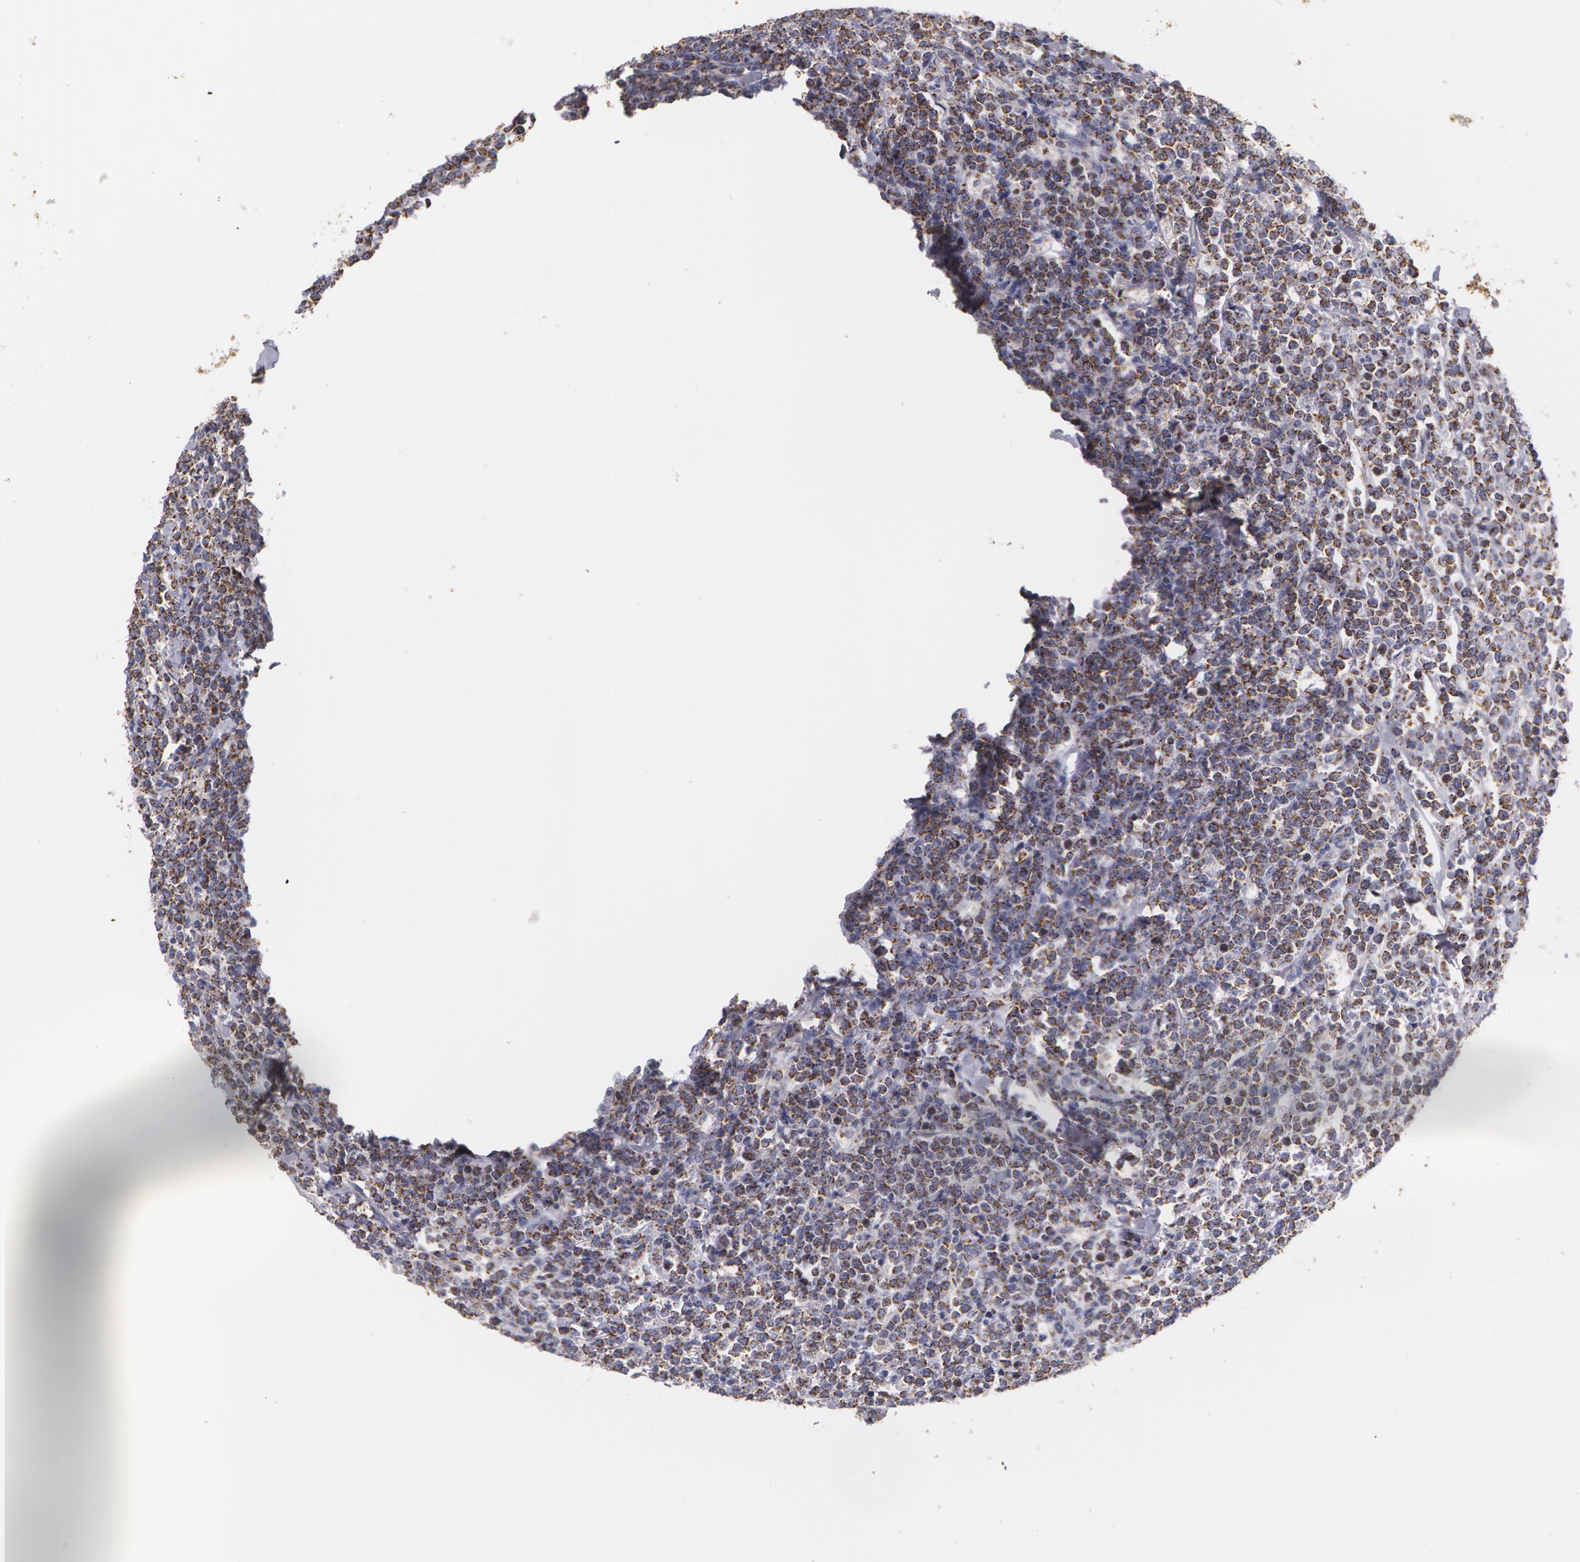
{"staining": {"intensity": "negative", "quantity": "none", "location": "none"}, "tissue": "lymphoma", "cell_type": "Tumor cells", "image_type": "cancer", "snomed": [{"axis": "morphology", "description": "Malignant lymphoma, non-Hodgkin's type, High grade"}, {"axis": "topography", "description": "Small intestine"}, {"axis": "topography", "description": "Colon"}], "caption": "This is an immunohistochemistry photomicrograph of high-grade malignant lymphoma, non-Hodgkin's type. There is no expression in tumor cells.", "gene": "KRT18", "patient": {"sex": "male", "age": 8}}